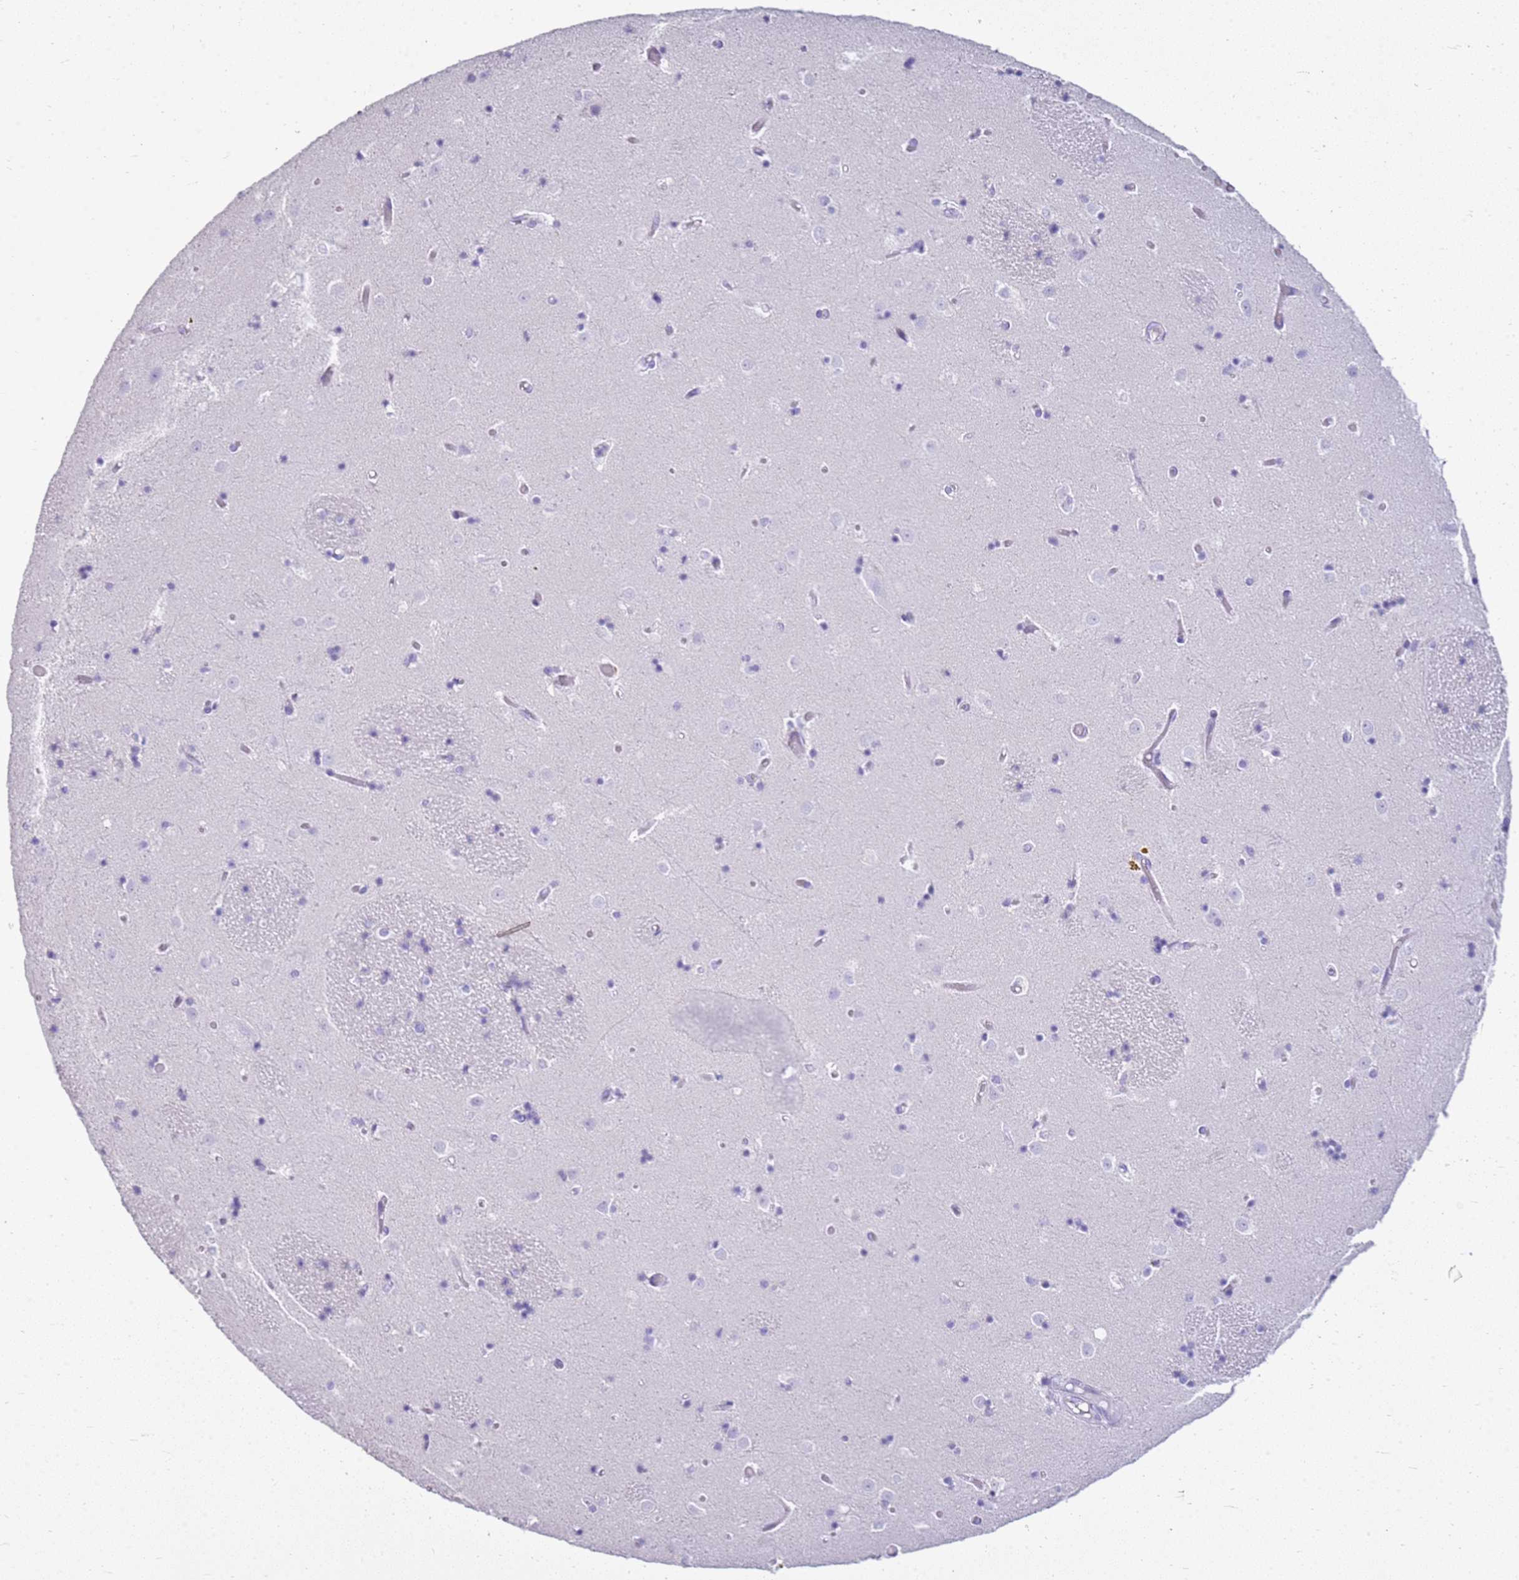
{"staining": {"intensity": "negative", "quantity": "none", "location": "none"}, "tissue": "caudate", "cell_type": "Glial cells", "image_type": "normal", "snomed": [{"axis": "morphology", "description": "Normal tissue, NOS"}, {"axis": "topography", "description": "Lateral ventricle wall"}], "caption": "The immunohistochemistry (IHC) histopathology image has no significant staining in glial cells of caudate. (DAB (3,3'-diaminobenzidine) immunohistochemistry visualized using brightfield microscopy, high magnification).", "gene": "CSTA", "patient": {"sex": "female", "age": 52}}